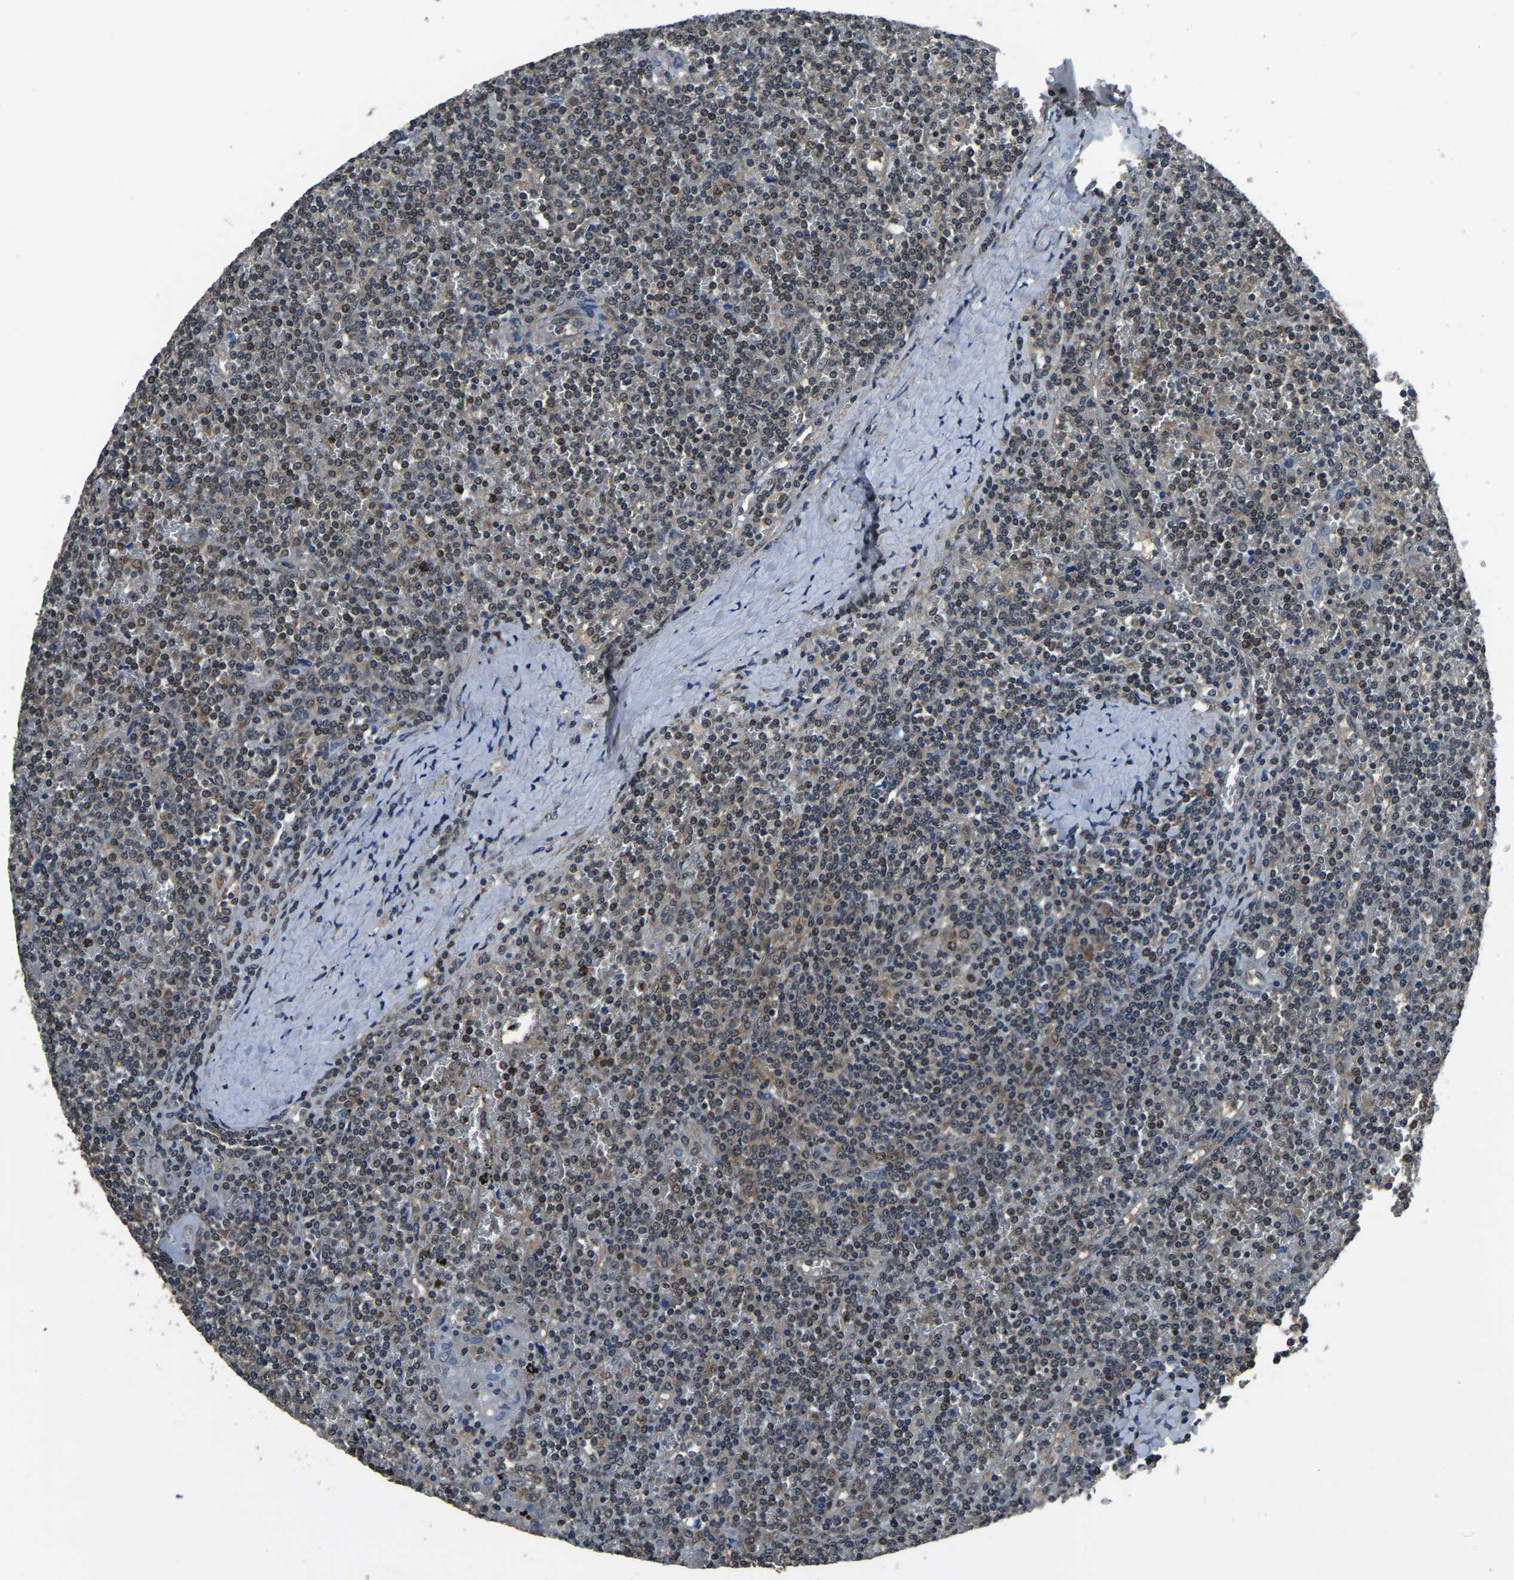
{"staining": {"intensity": "negative", "quantity": "none", "location": "none"}, "tissue": "lymphoma", "cell_type": "Tumor cells", "image_type": "cancer", "snomed": [{"axis": "morphology", "description": "Malignant lymphoma, non-Hodgkin's type, Low grade"}, {"axis": "topography", "description": "Spleen"}], "caption": "This histopathology image is of lymphoma stained with IHC to label a protein in brown with the nuclei are counter-stained blue. There is no positivity in tumor cells.", "gene": "ANKIB1", "patient": {"sex": "female", "age": 19}}